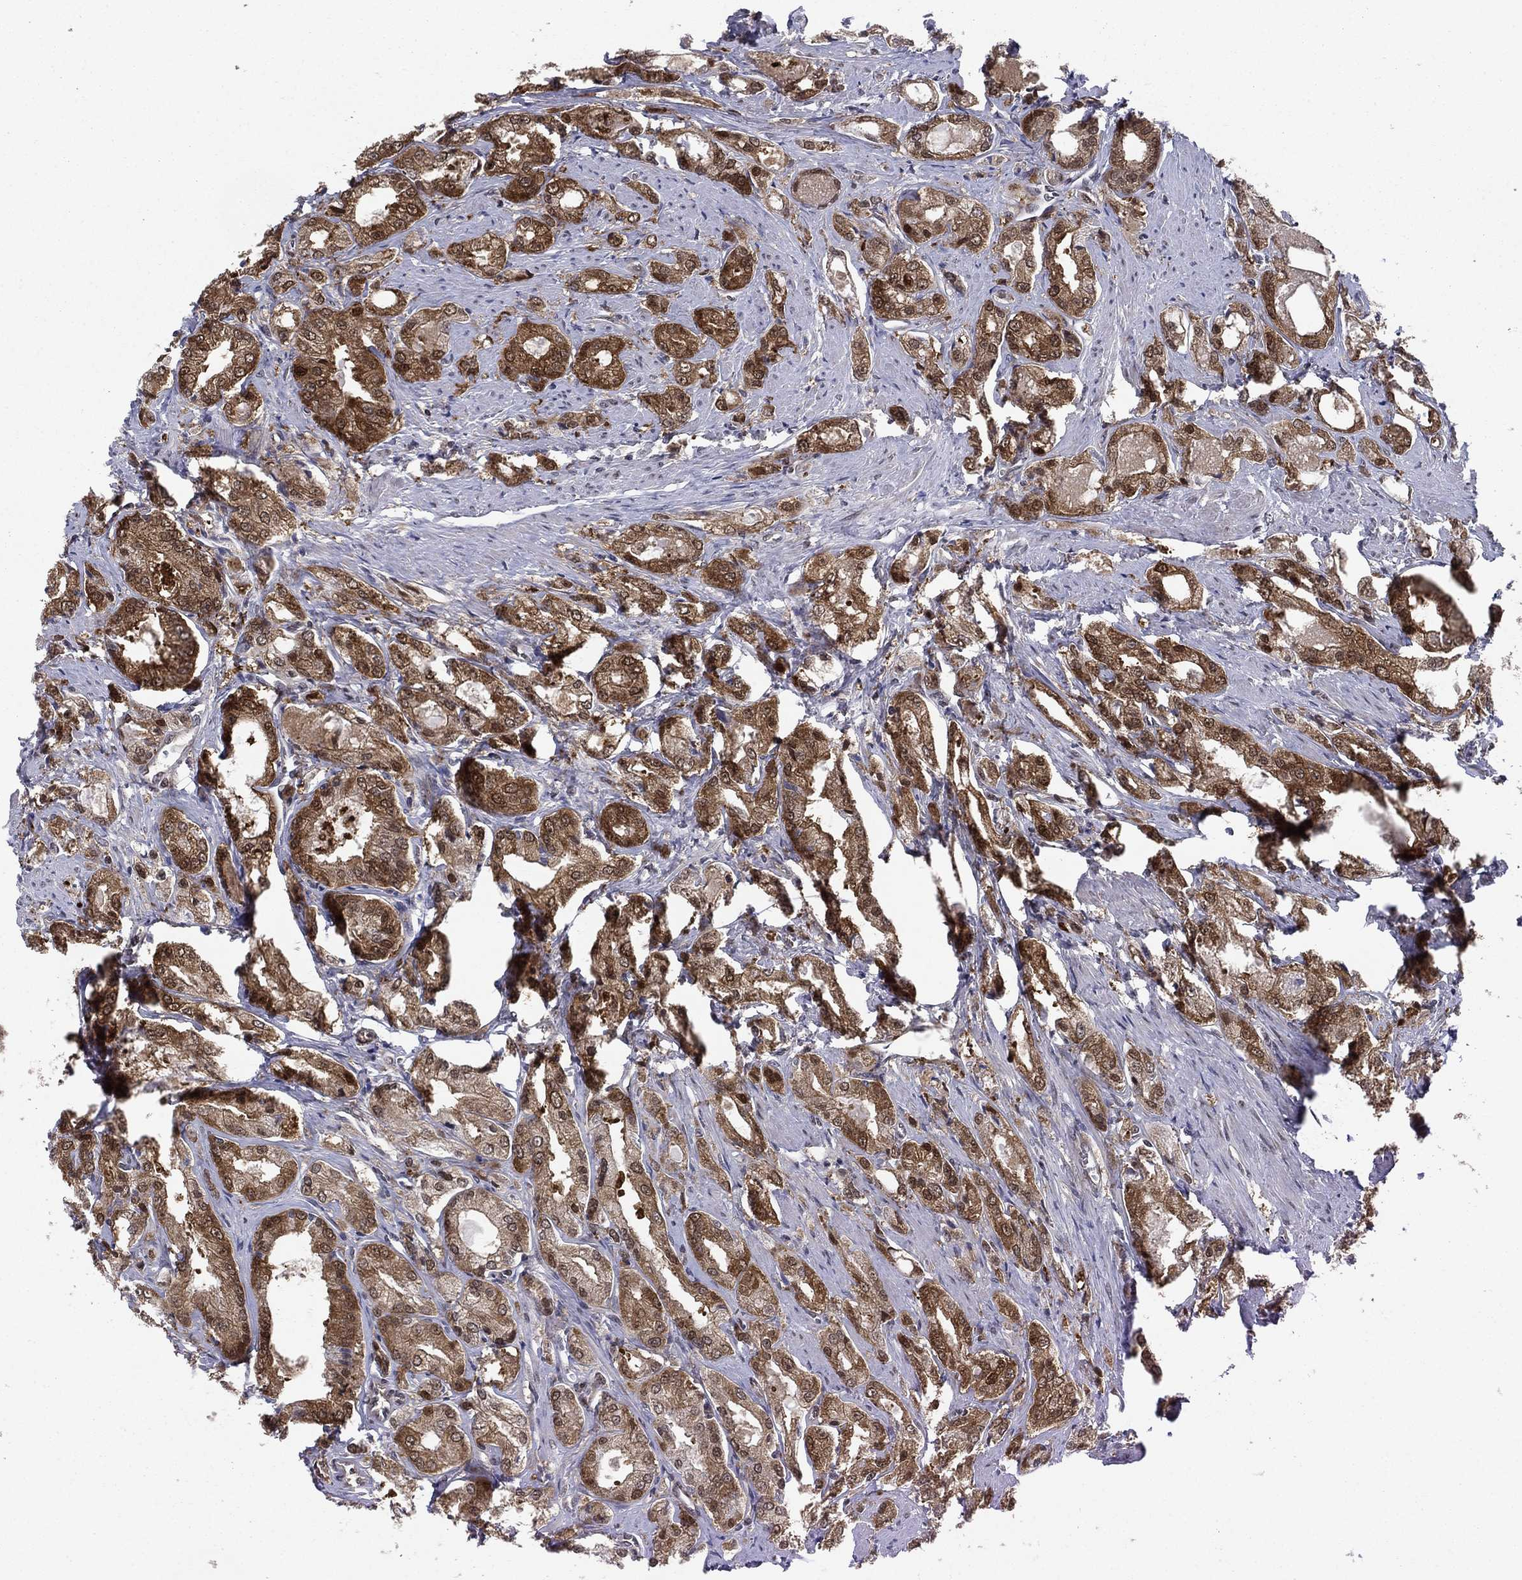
{"staining": {"intensity": "strong", "quantity": "25%-75%", "location": "cytoplasmic/membranous"}, "tissue": "prostate cancer", "cell_type": "Tumor cells", "image_type": "cancer", "snomed": [{"axis": "morphology", "description": "Adenocarcinoma, NOS"}, {"axis": "morphology", "description": "Adenocarcinoma, High grade"}, {"axis": "topography", "description": "Prostate"}], "caption": "Approximately 25%-75% of tumor cells in prostate adenocarcinoma exhibit strong cytoplasmic/membranous protein staining as visualized by brown immunohistochemical staining.", "gene": "FKBP4", "patient": {"sex": "male", "age": 70}}